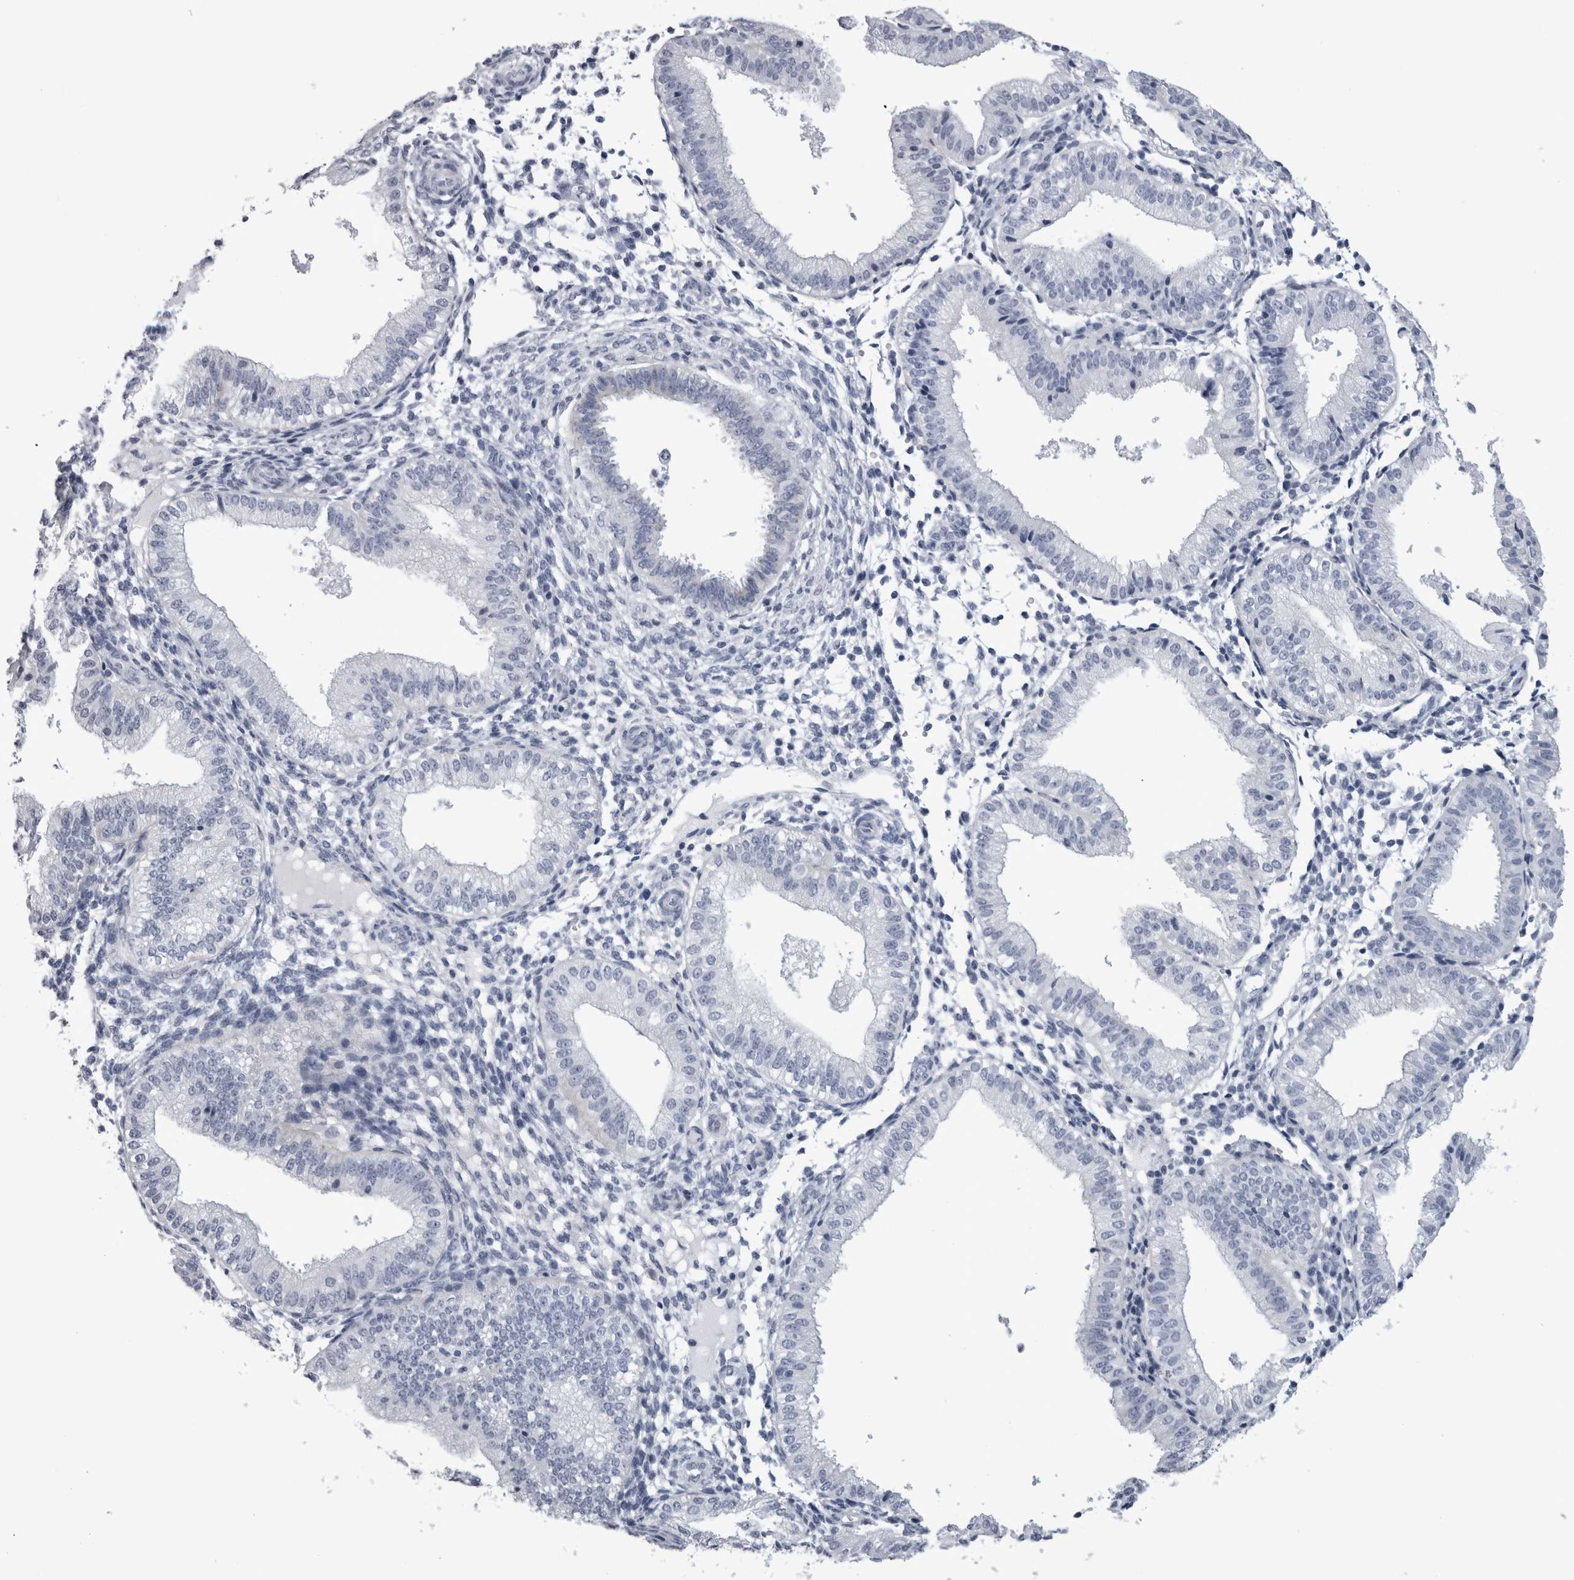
{"staining": {"intensity": "negative", "quantity": "none", "location": "none"}, "tissue": "endometrium", "cell_type": "Cells in endometrial stroma", "image_type": "normal", "snomed": [{"axis": "morphology", "description": "Normal tissue, NOS"}, {"axis": "topography", "description": "Endometrium"}], "caption": "The image shows no significant staining in cells in endometrial stroma of endometrium. (DAB immunohistochemistry (IHC), high magnification).", "gene": "ALDH8A1", "patient": {"sex": "female", "age": 39}}